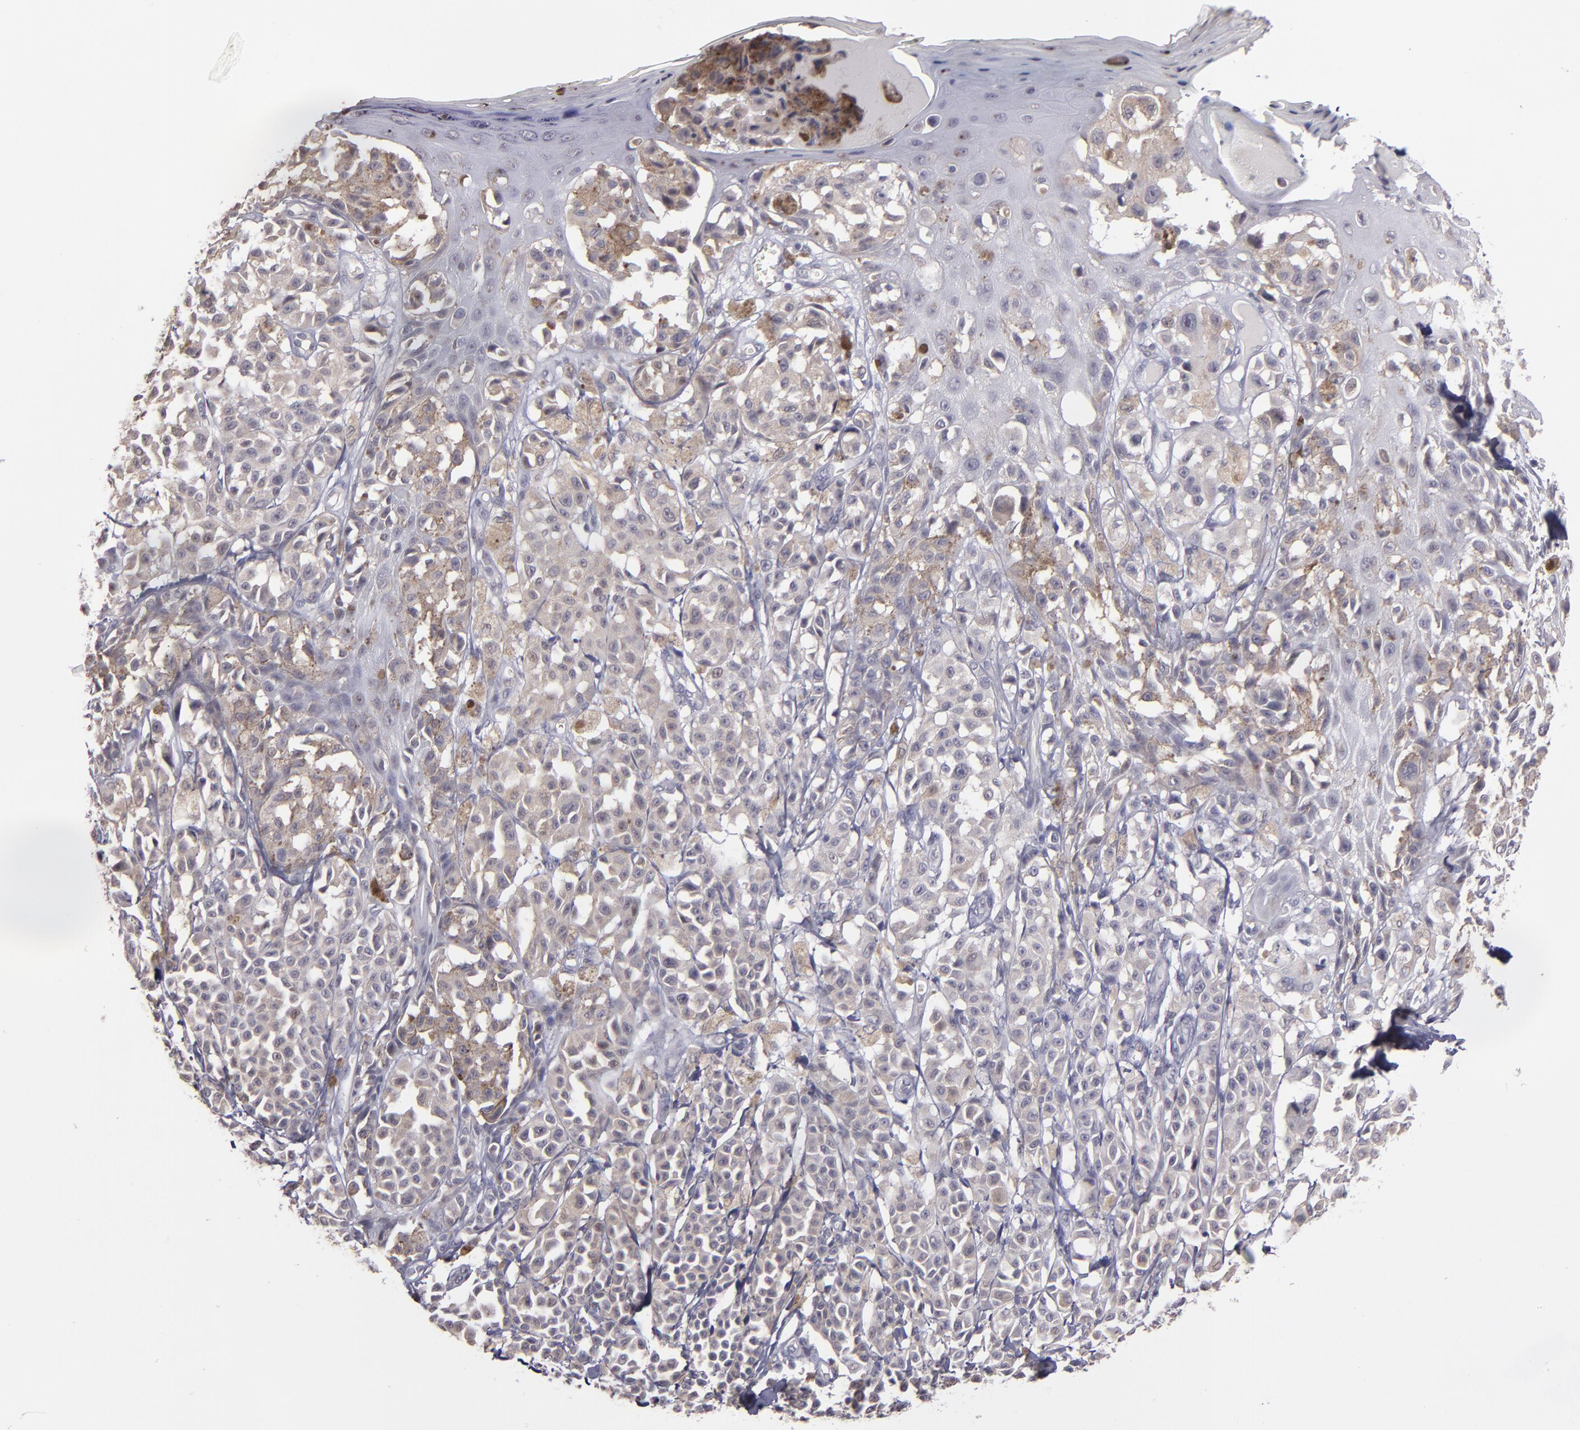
{"staining": {"intensity": "weak", "quantity": "25%-75%", "location": "cytoplasmic/membranous"}, "tissue": "melanoma", "cell_type": "Tumor cells", "image_type": "cancer", "snomed": [{"axis": "morphology", "description": "Malignant melanoma, NOS"}, {"axis": "topography", "description": "Skin"}], "caption": "The histopathology image shows immunohistochemical staining of malignant melanoma. There is weak cytoplasmic/membranous positivity is seen in approximately 25%-75% of tumor cells.", "gene": "NRXN3", "patient": {"sex": "female", "age": 38}}